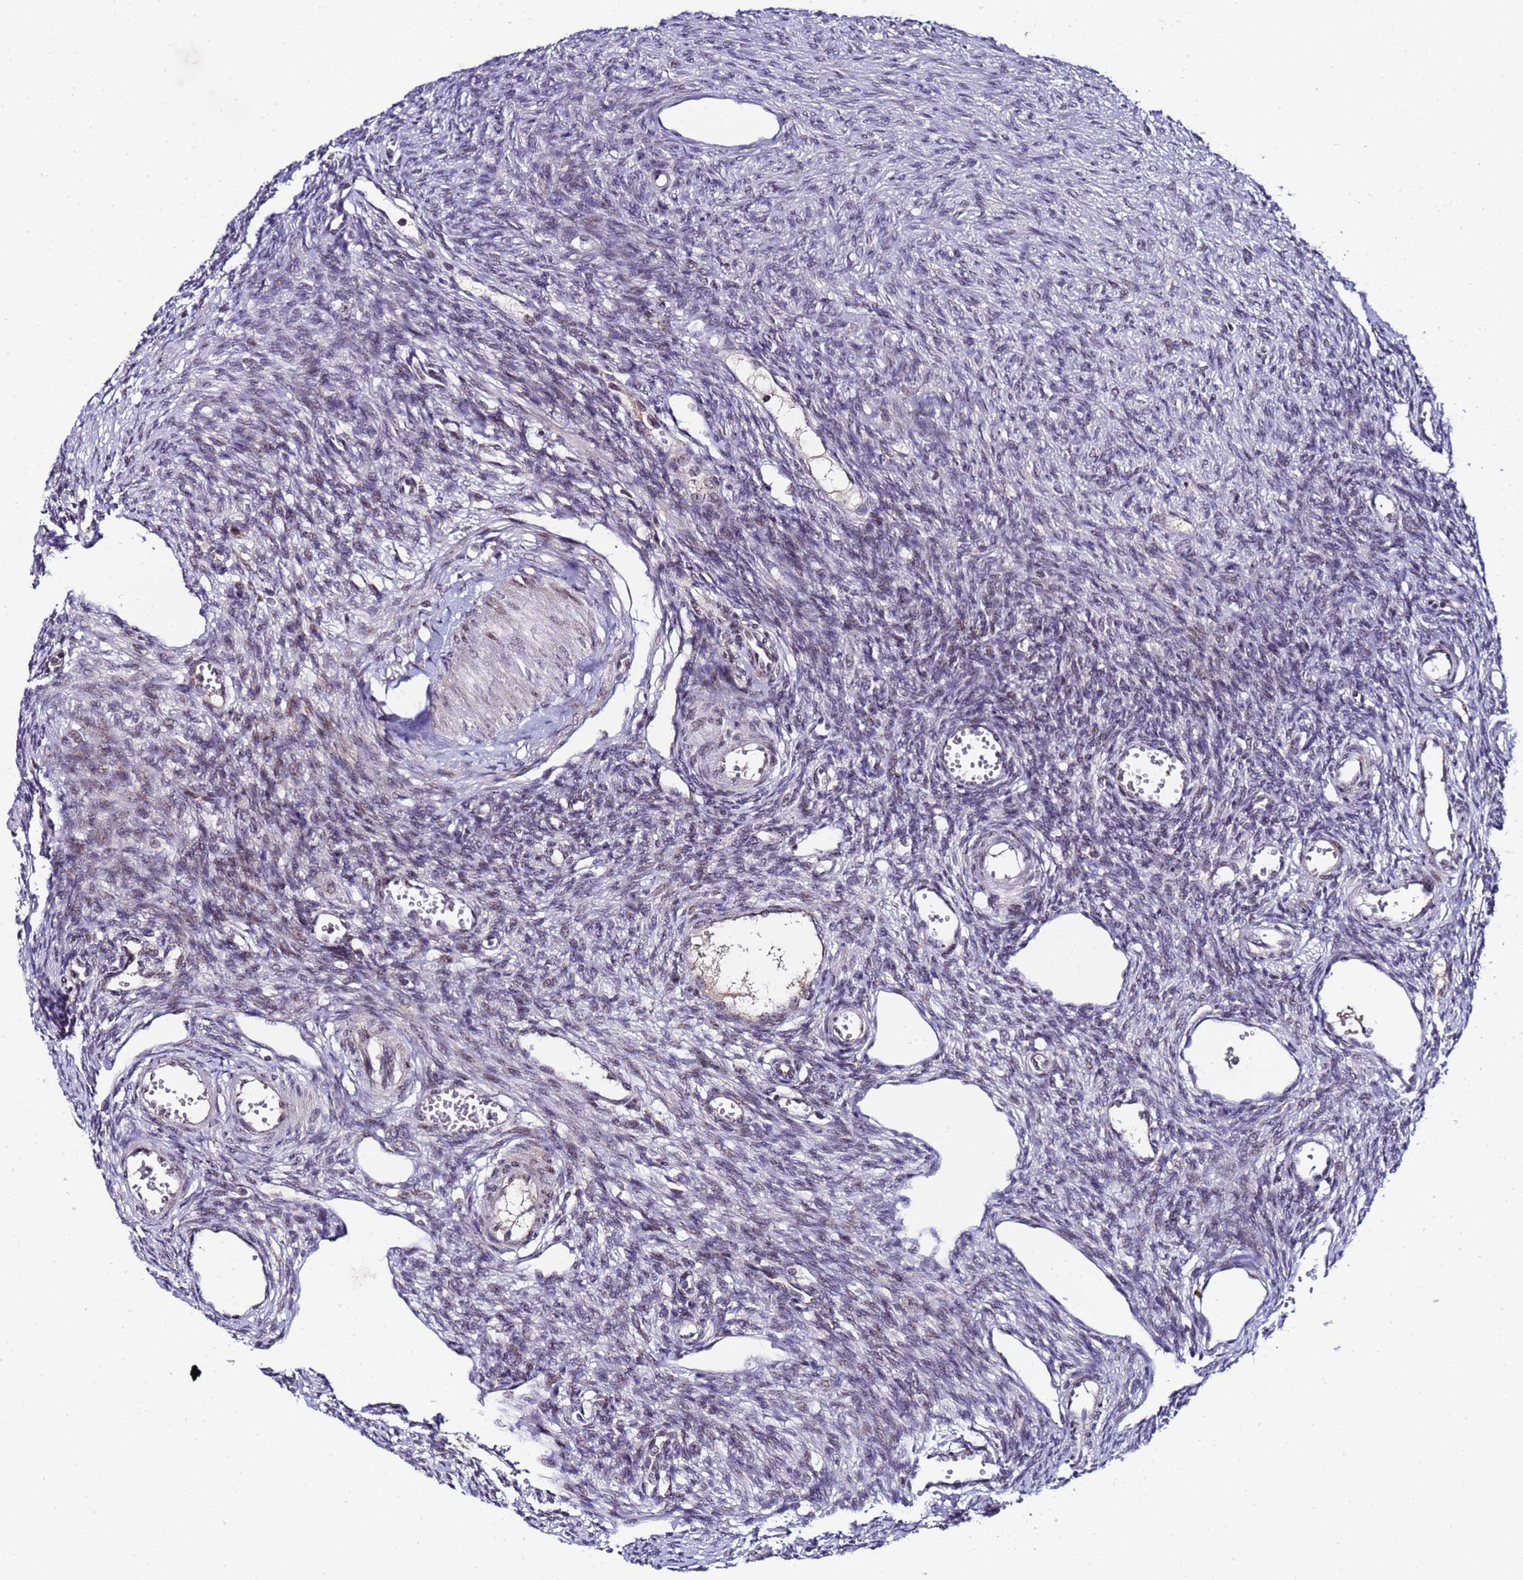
{"staining": {"intensity": "moderate", "quantity": "<25%", "location": "cytoplasmic/membranous"}, "tissue": "ovary", "cell_type": "Follicle cells", "image_type": "normal", "snomed": [{"axis": "morphology", "description": "Normal tissue, NOS"}, {"axis": "morphology", "description": "Cyst, NOS"}, {"axis": "topography", "description": "Ovary"}], "caption": "Immunohistochemical staining of unremarkable ovary reveals <25% levels of moderate cytoplasmic/membranous protein staining in about <25% of follicle cells. Nuclei are stained in blue.", "gene": "C19orf47", "patient": {"sex": "female", "age": 33}}